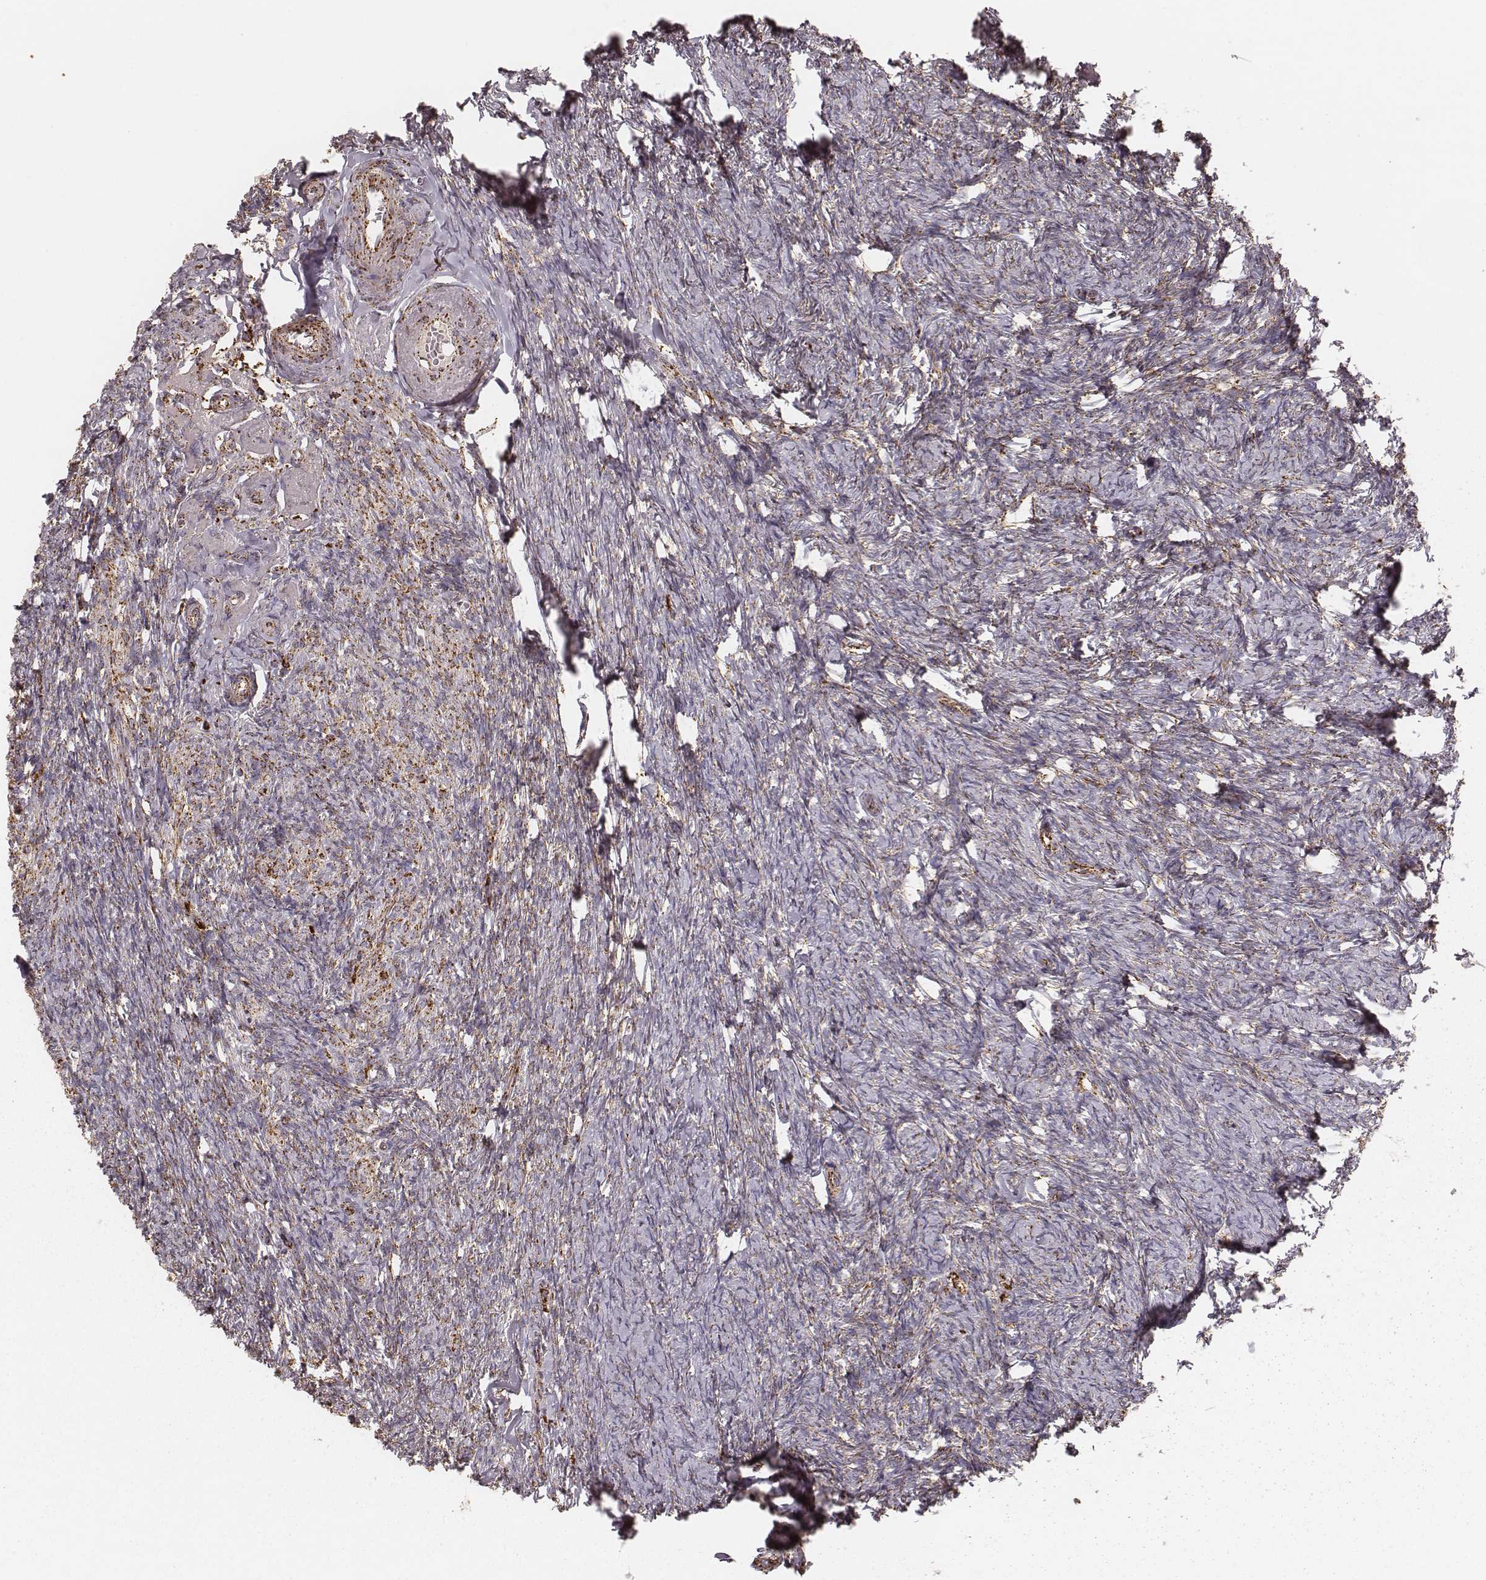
{"staining": {"intensity": "strong", "quantity": ">75%", "location": "cytoplasmic/membranous"}, "tissue": "ovary", "cell_type": "Follicle cells", "image_type": "normal", "snomed": [{"axis": "morphology", "description": "Normal tissue, NOS"}, {"axis": "topography", "description": "Ovary"}], "caption": "Ovary stained with a protein marker demonstrates strong staining in follicle cells.", "gene": "CS", "patient": {"sex": "female", "age": 72}}